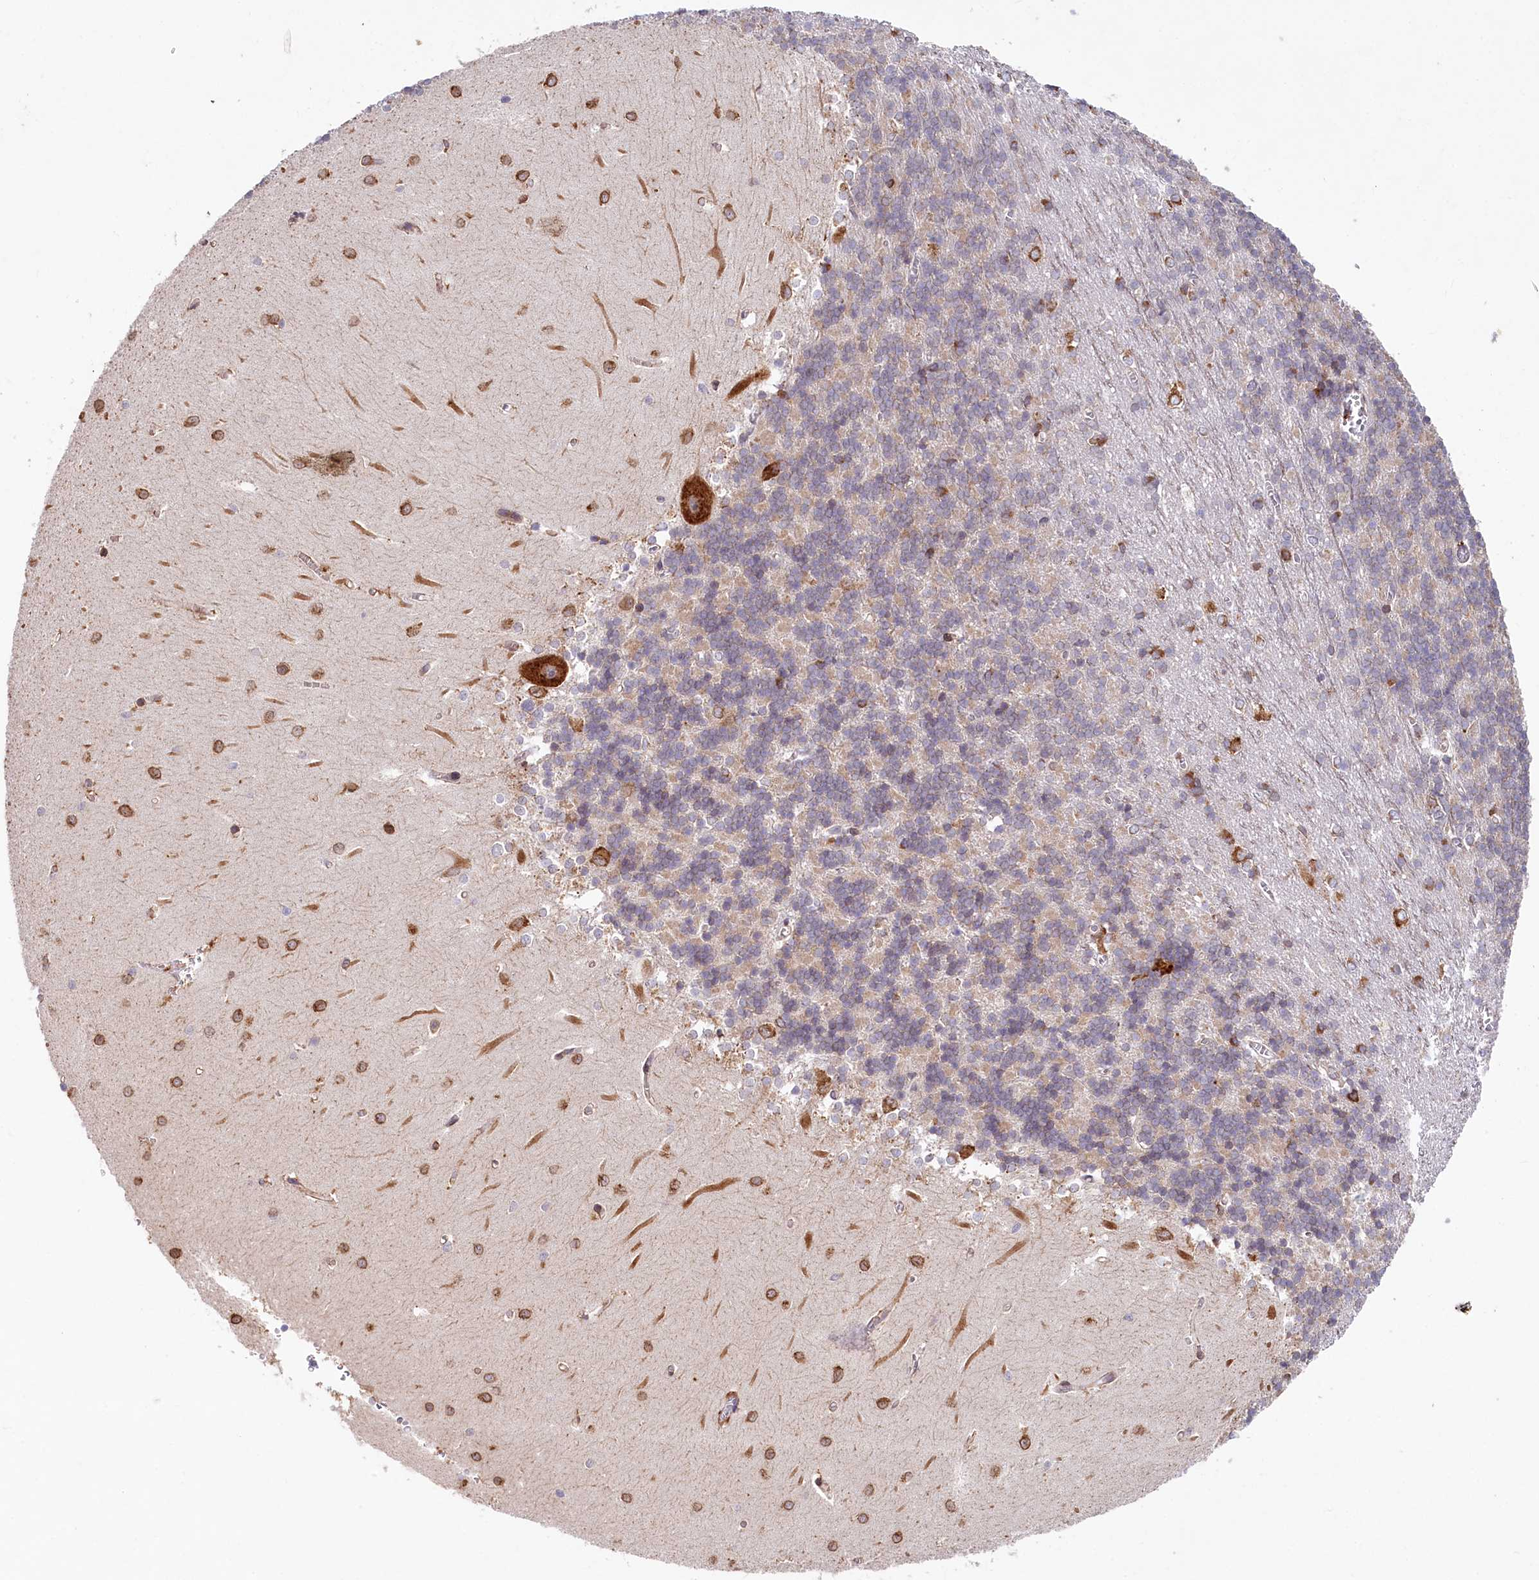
{"staining": {"intensity": "moderate", "quantity": "<25%", "location": "cytoplasmic/membranous"}, "tissue": "cerebellum", "cell_type": "Cells in granular layer", "image_type": "normal", "snomed": [{"axis": "morphology", "description": "Normal tissue, NOS"}, {"axis": "topography", "description": "Cerebellum"}], "caption": "Moderate cytoplasmic/membranous staining for a protein is present in about <25% of cells in granular layer of normal cerebellum using immunohistochemistry (IHC).", "gene": "CHID1", "patient": {"sex": "male", "age": 37}}